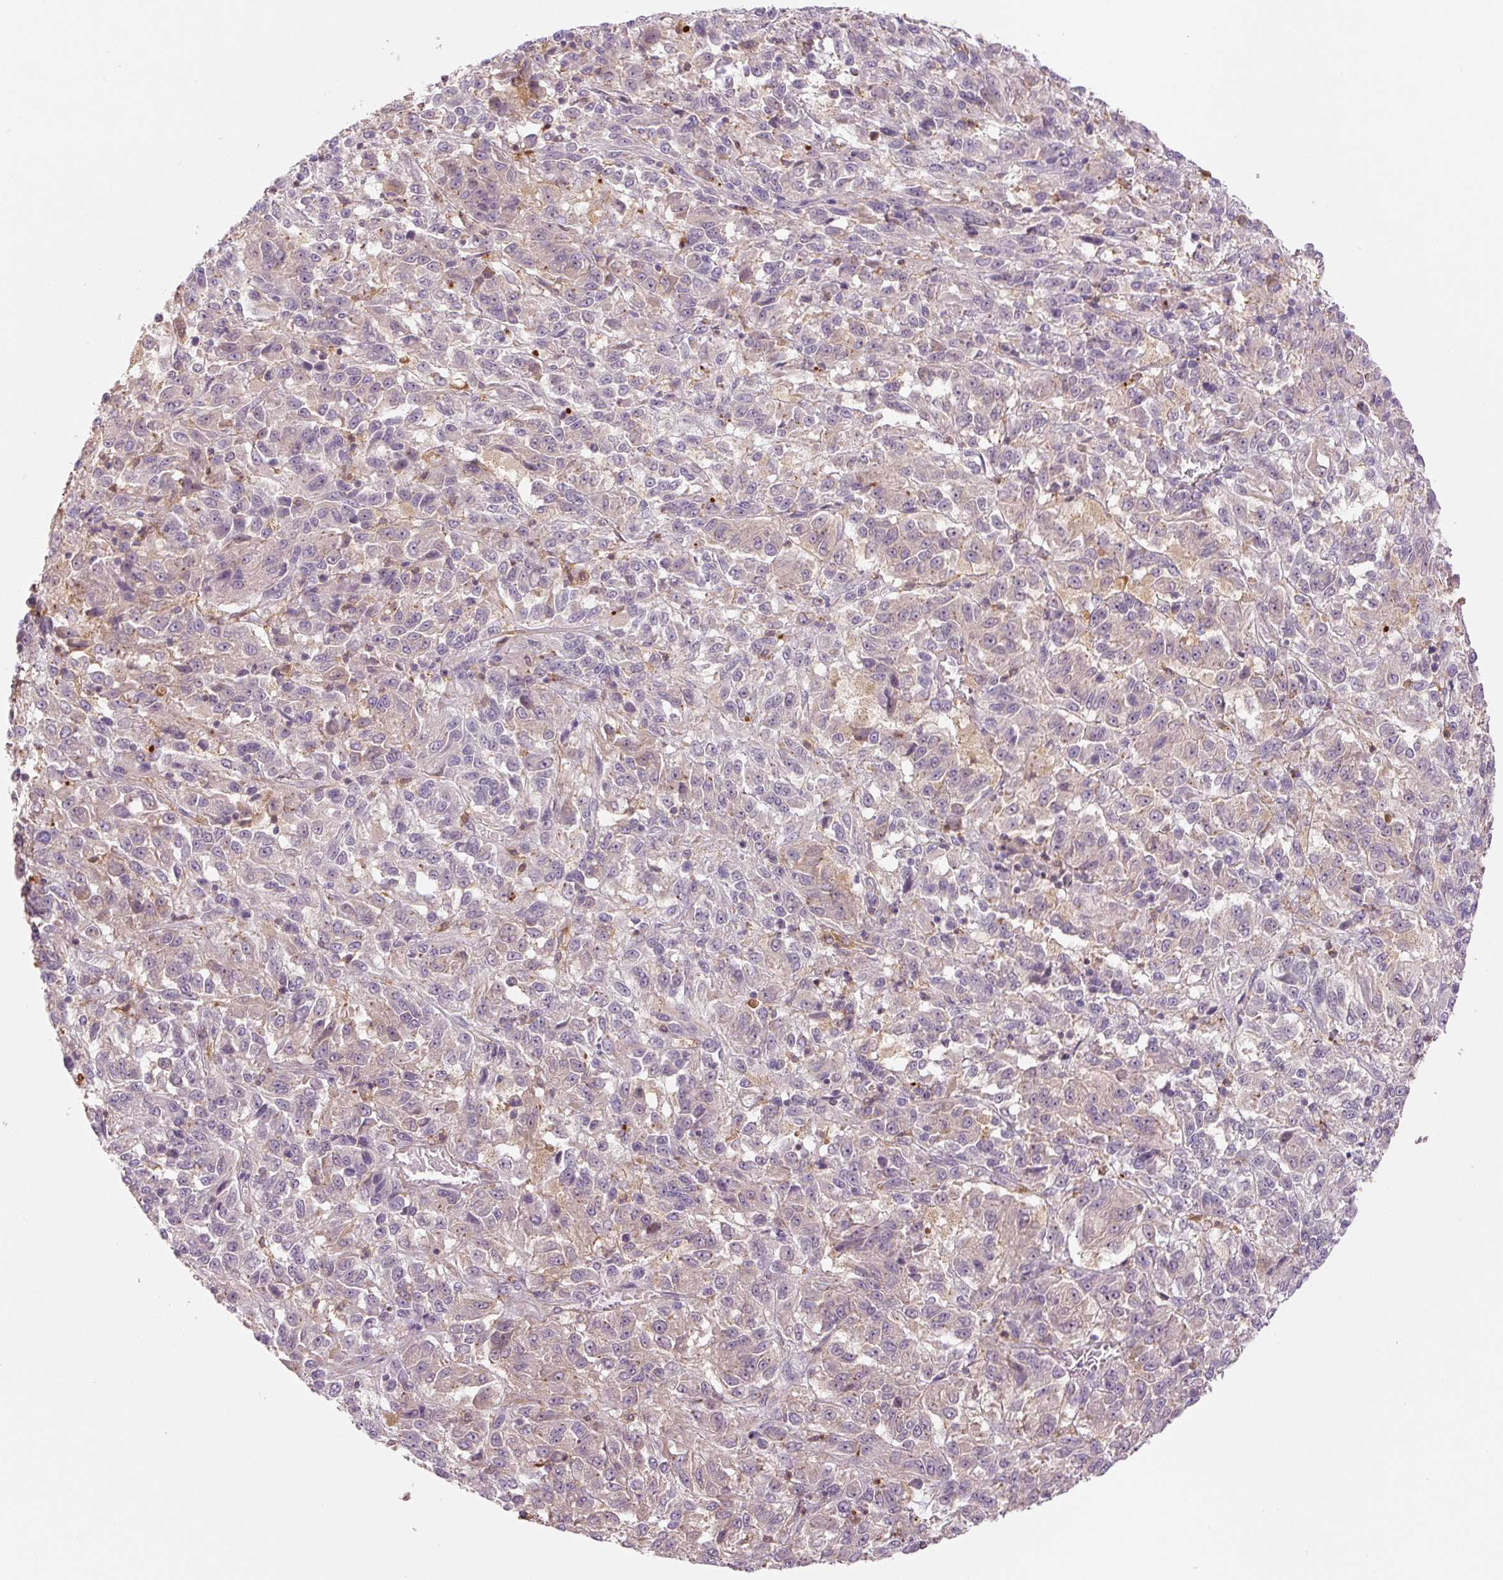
{"staining": {"intensity": "negative", "quantity": "none", "location": "none"}, "tissue": "melanoma", "cell_type": "Tumor cells", "image_type": "cancer", "snomed": [{"axis": "morphology", "description": "Malignant melanoma, Metastatic site"}, {"axis": "topography", "description": "Lung"}], "caption": "An immunohistochemistry (IHC) image of malignant melanoma (metastatic site) is shown. There is no staining in tumor cells of malignant melanoma (metastatic site).", "gene": "SPSB2", "patient": {"sex": "male", "age": 64}}